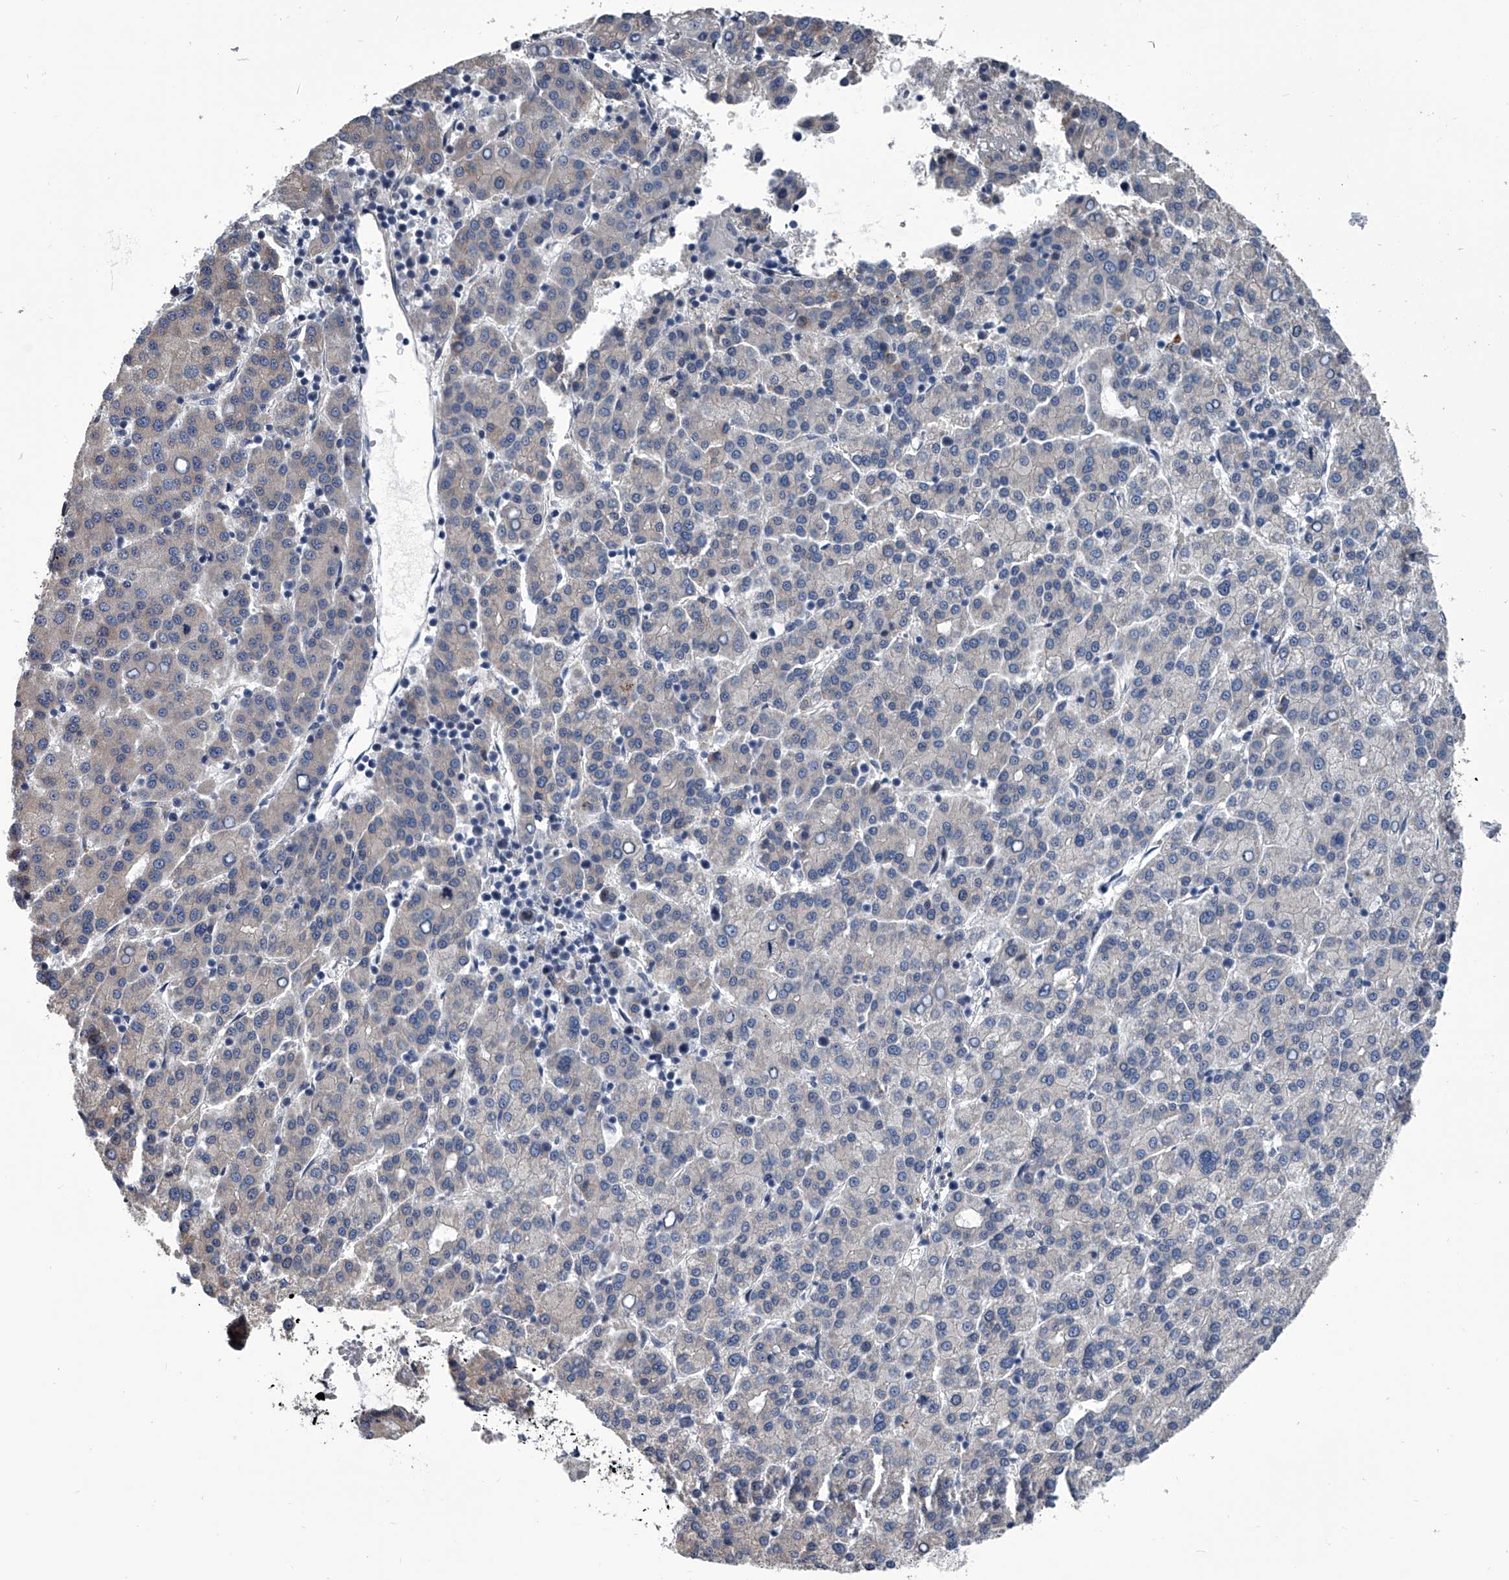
{"staining": {"intensity": "negative", "quantity": "none", "location": "none"}, "tissue": "liver cancer", "cell_type": "Tumor cells", "image_type": "cancer", "snomed": [{"axis": "morphology", "description": "Carcinoma, Hepatocellular, NOS"}, {"axis": "topography", "description": "Liver"}], "caption": "This is an immunohistochemistry micrograph of liver cancer (hepatocellular carcinoma). There is no staining in tumor cells.", "gene": "ABCG1", "patient": {"sex": "female", "age": 58}}